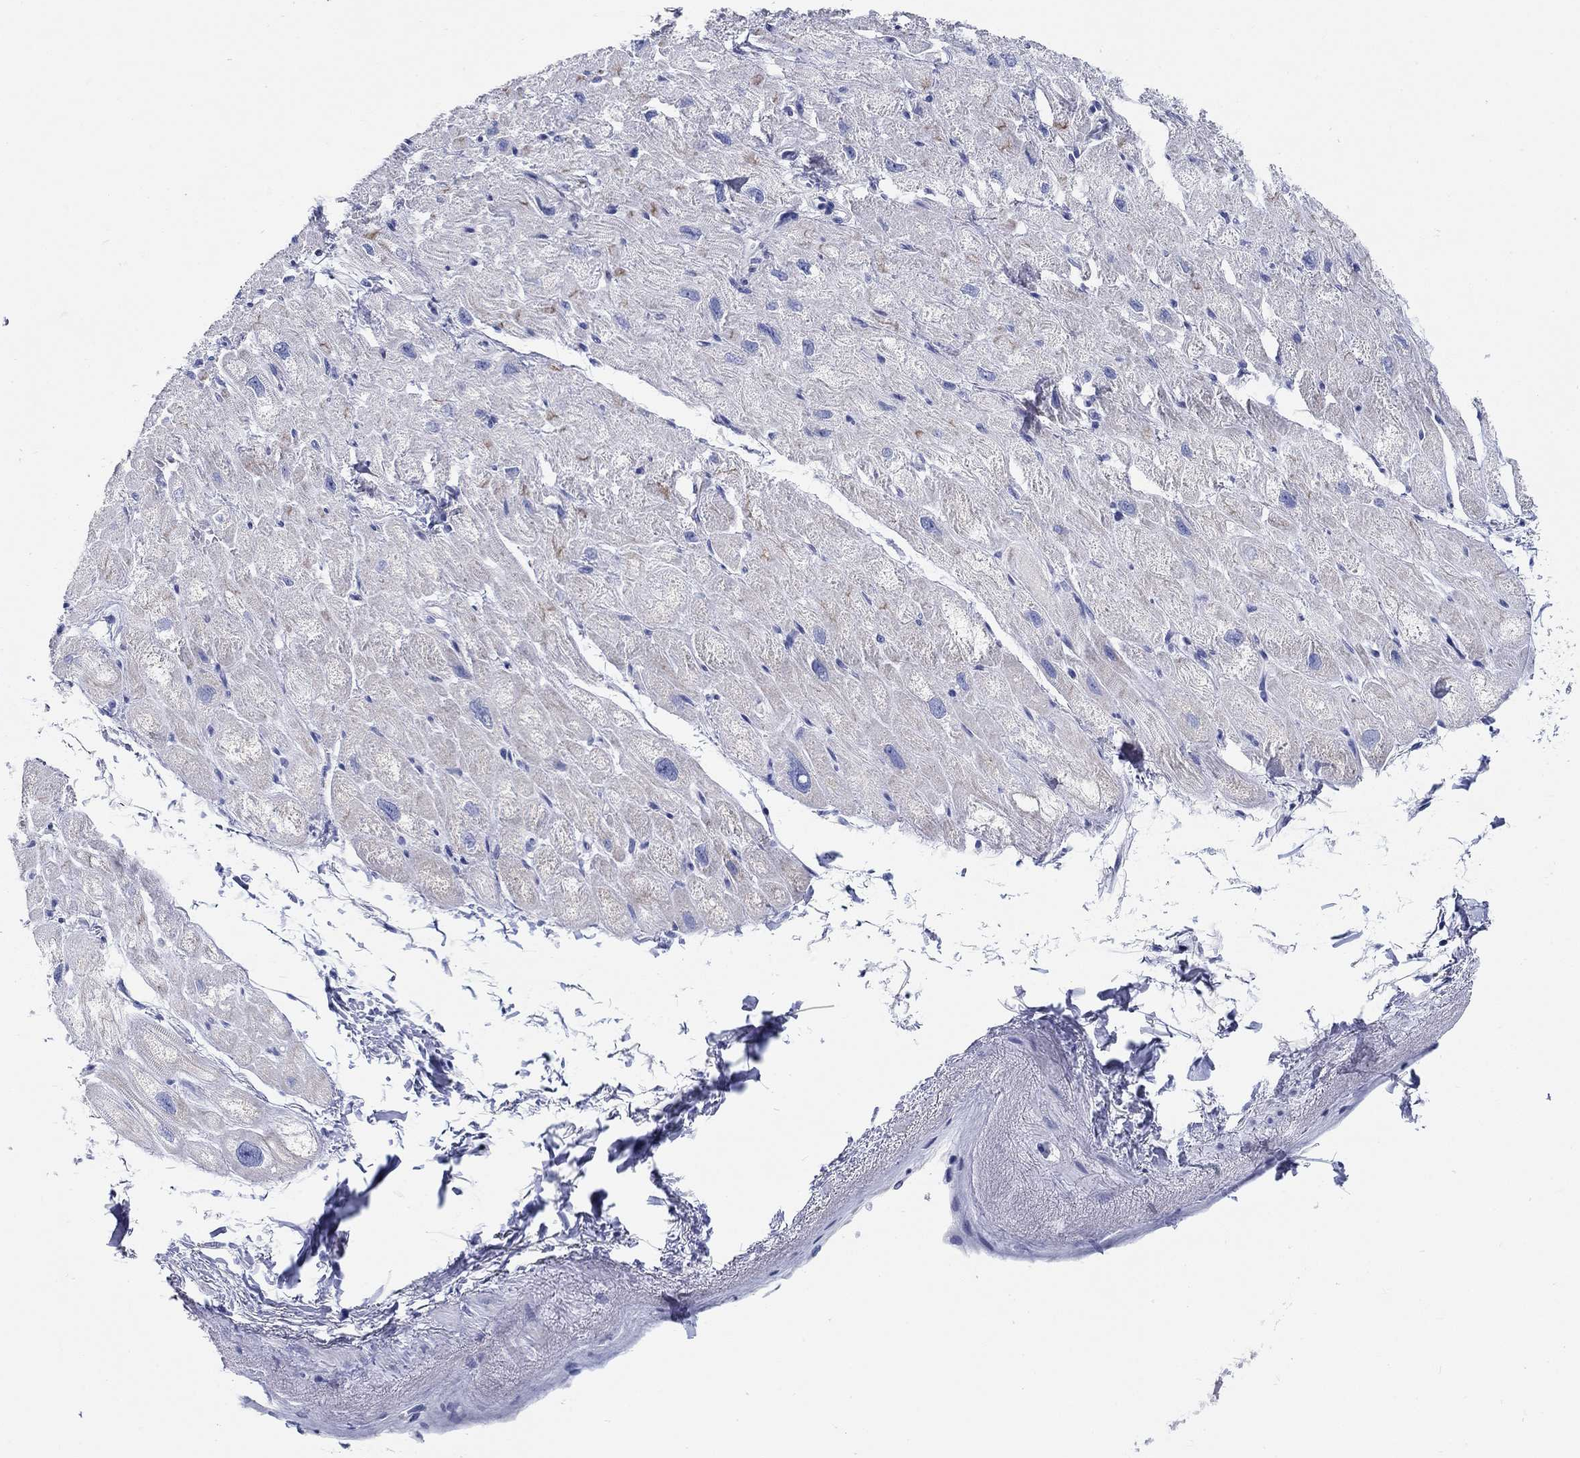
{"staining": {"intensity": "strong", "quantity": "<25%", "location": "cytoplasmic/membranous"}, "tissue": "heart muscle", "cell_type": "Cardiomyocytes", "image_type": "normal", "snomed": [{"axis": "morphology", "description": "Normal tissue, NOS"}, {"axis": "topography", "description": "Heart"}], "caption": "Normal heart muscle was stained to show a protein in brown. There is medium levels of strong cytoplasmic/membranous staining in approximately <25% of cardiomyocytes. Ihc stains the protein in brown and the nuclei are stained blue.", "gene": "RD3L", "patient": {"sex": "male", "age": 66}}